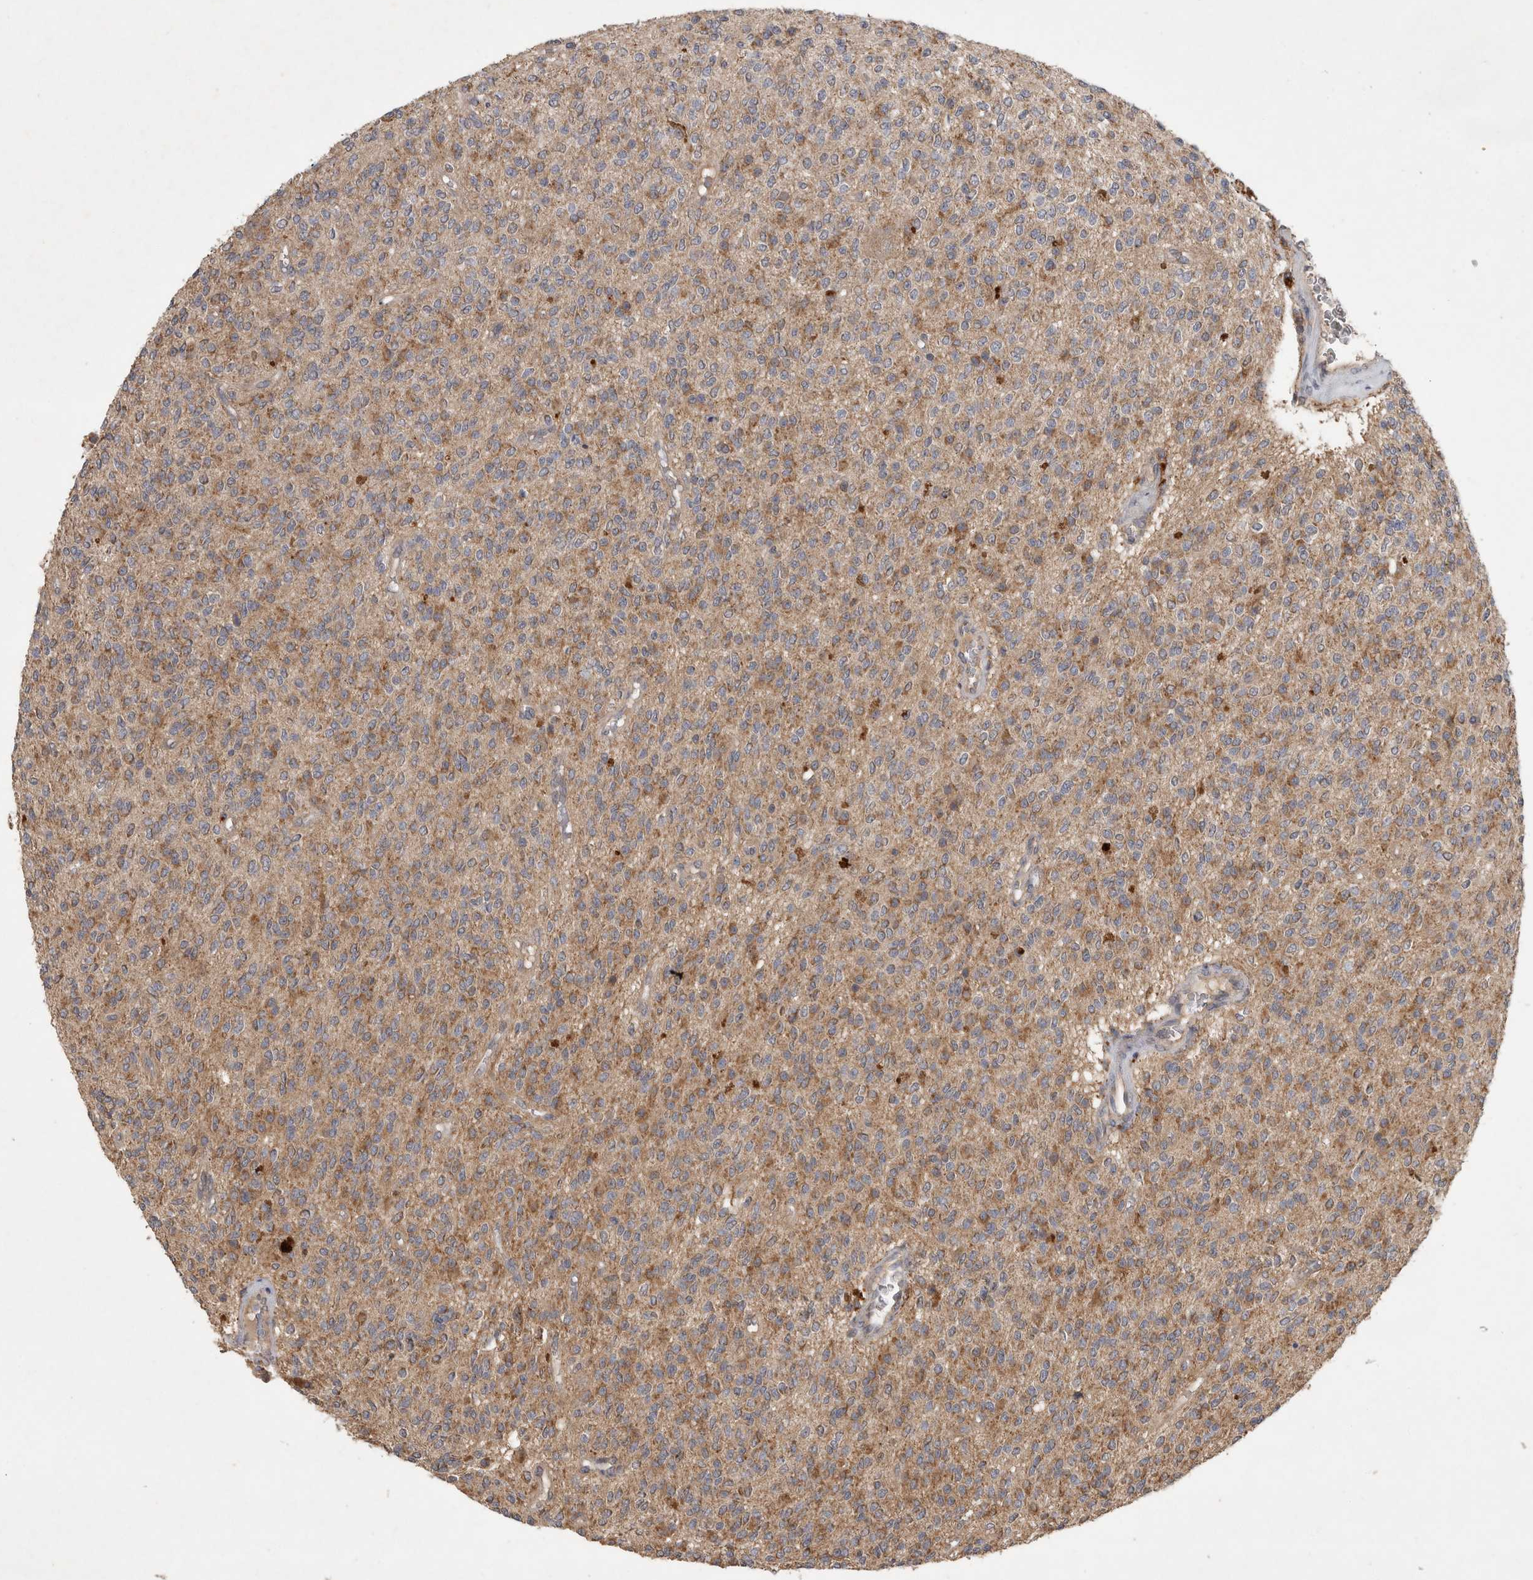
{"staining": {"intensity": "moderate", "quantity": ">75%", "location": "cytoplasmic/membranous"}, "tissue": "glioma", "cell_type": "Tumor cells", "image_type": "cancer", "snomed": [{"axis": "morphology", "description": "Glioma, malignant, High grade"}, {"axis": "topography", "description": "Brain"}], "caption": "Human high-grade glioma (malignant) stained for a protein (brown) shows moderate cytoplasmic/membranous positive positivity in about >75% of tumor cells.", "gene": "TRMT61B", "patient": {"sex": "male", "age": 34}}